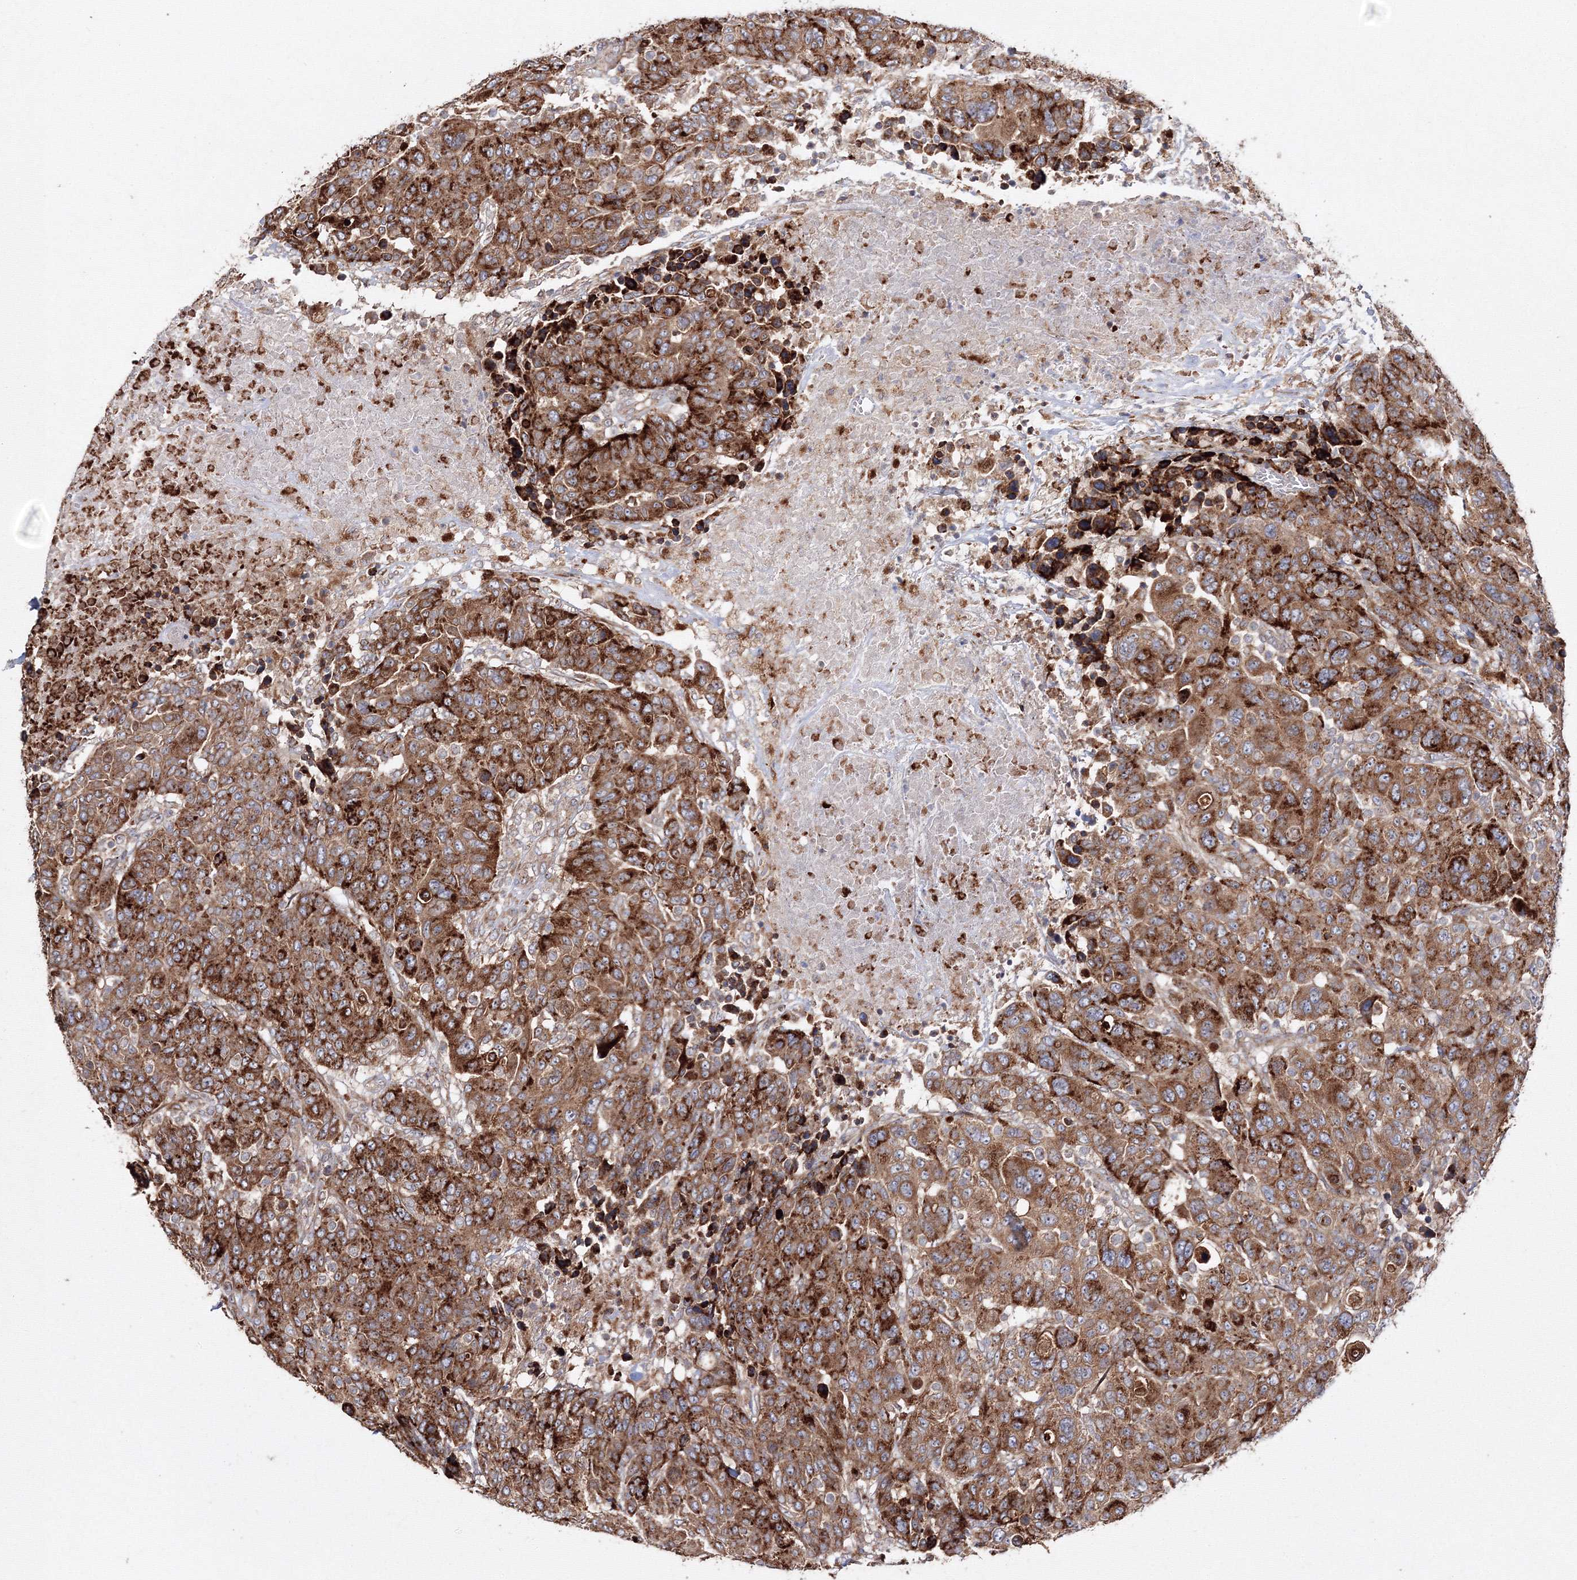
{"staining": {"intensity": "strong", "quantity": ">75%", "location": "cytoplasmic/membranous"}, "tissue": "breast cancer", "cell_type": "Tumor cells", "image_type": "cancer", "snomed": [{"axis": "morphology", "description": "Duct carcinoma"}, {"axis": "topography", "description": "Breast"}], "caption": "A high-resolution histopathology image shows immunohistochemistry staining of breast cancer, which exhibits strong cytoplasmic/membranous positivity in approximately >75% of tumor cells. (brown staining indicates protein expression, while blue staining denotes nuclei).", "gene": "DDO", "patient": {"sex": "female", "age": 37}}